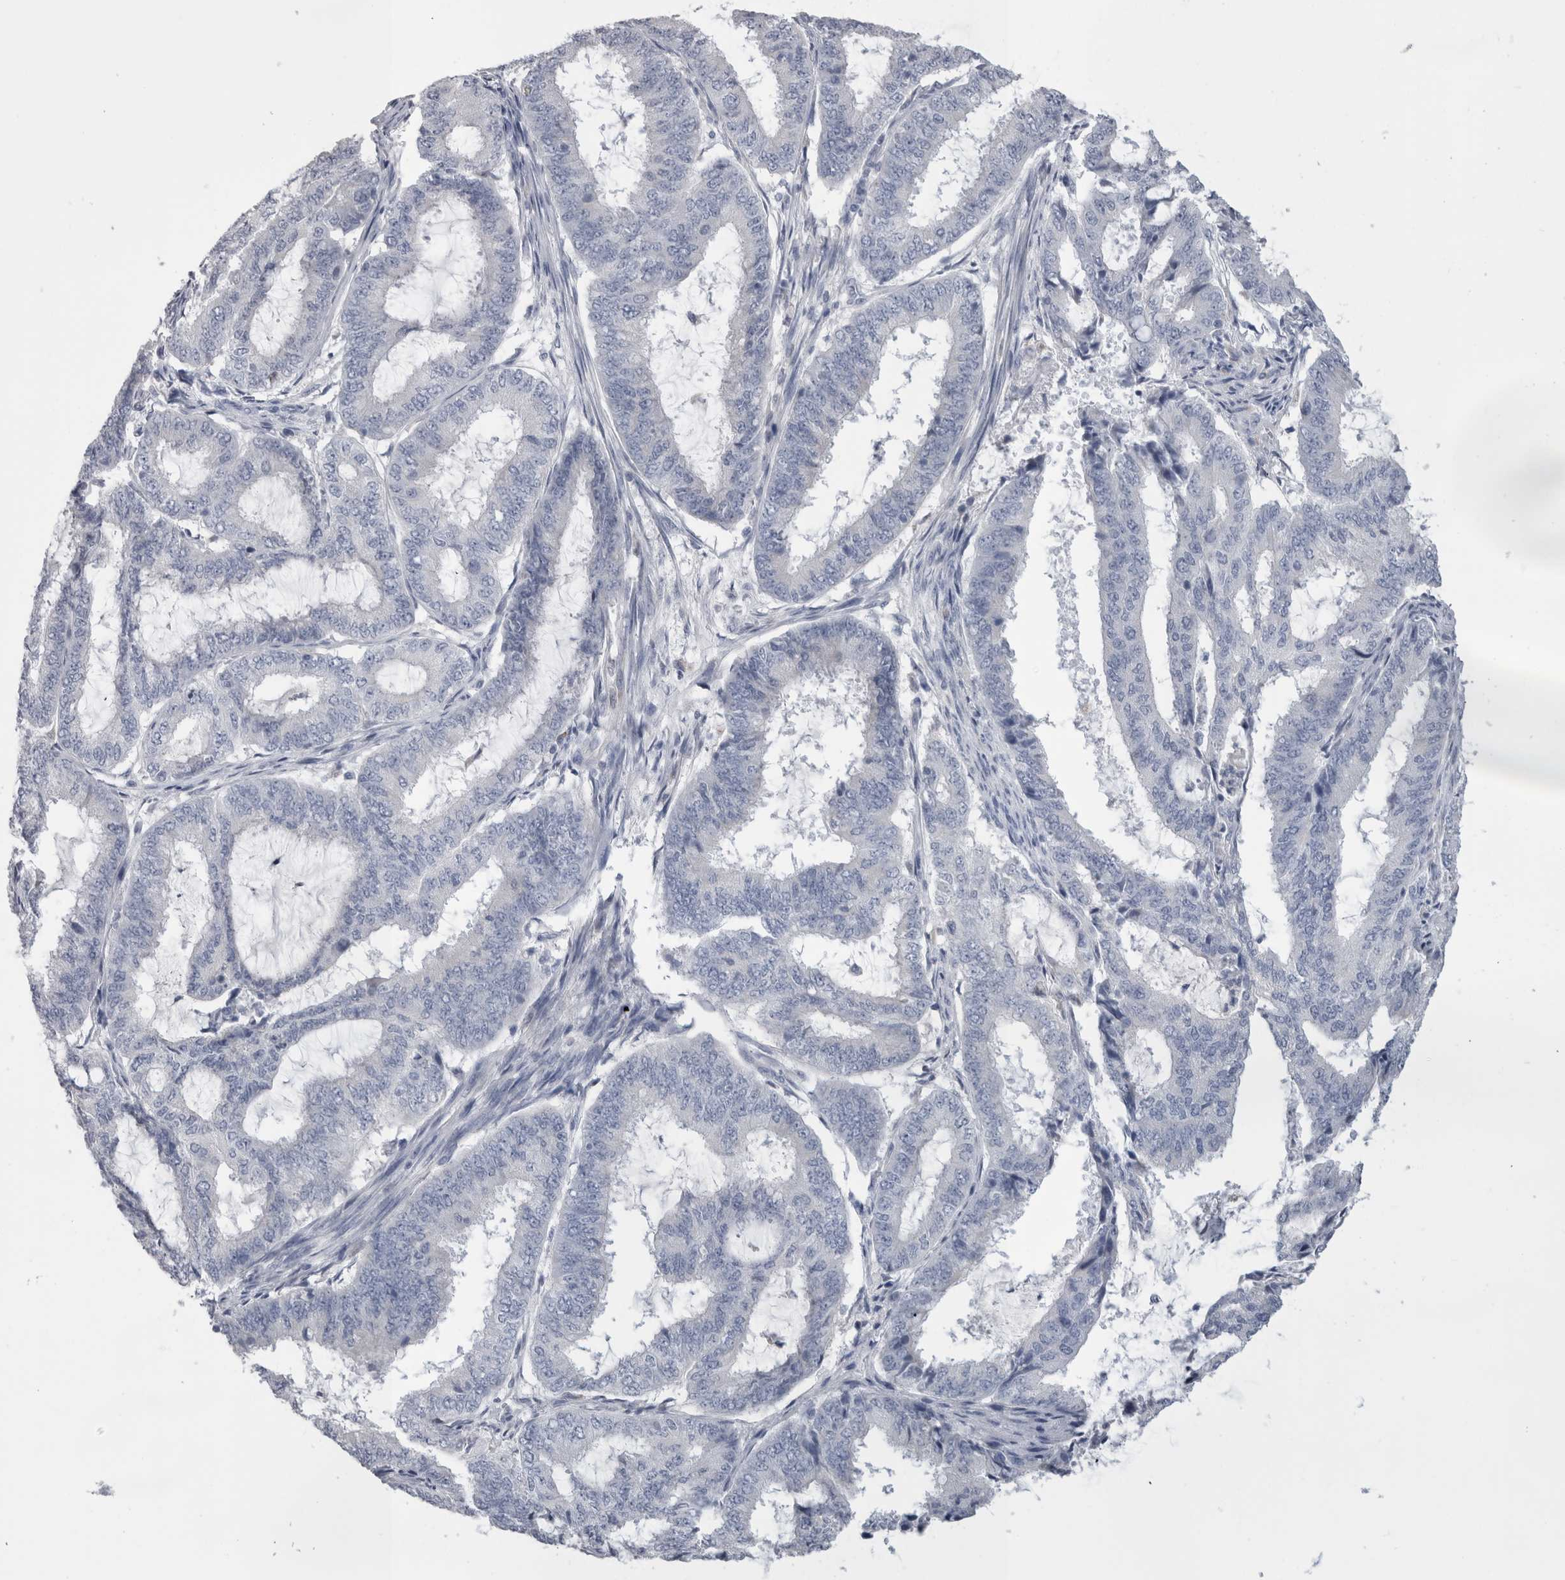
{"staining": {"intensity": "negative", "quantity": "none", "location": "none"}, "tissue": "endometrial cancer", "cell_type": "Tumor cells", "image_type": "cancer", "snomed": [{"axis": "morphology", "description": "Adenocarcinoma, NOS"}, {"axis": "topography", "description": "Endometrium"}], "caption": "The immunohistochemistry (IHC) photomicrograph has no significant positivity in tumor cells of adenocarcinoma (endometrial) tissue. (DAB (3,3'-diaminobenzidine) IHC, high magnification).", "gene": "DHRS4", "patient": {"sex": "female", "age": 51}}